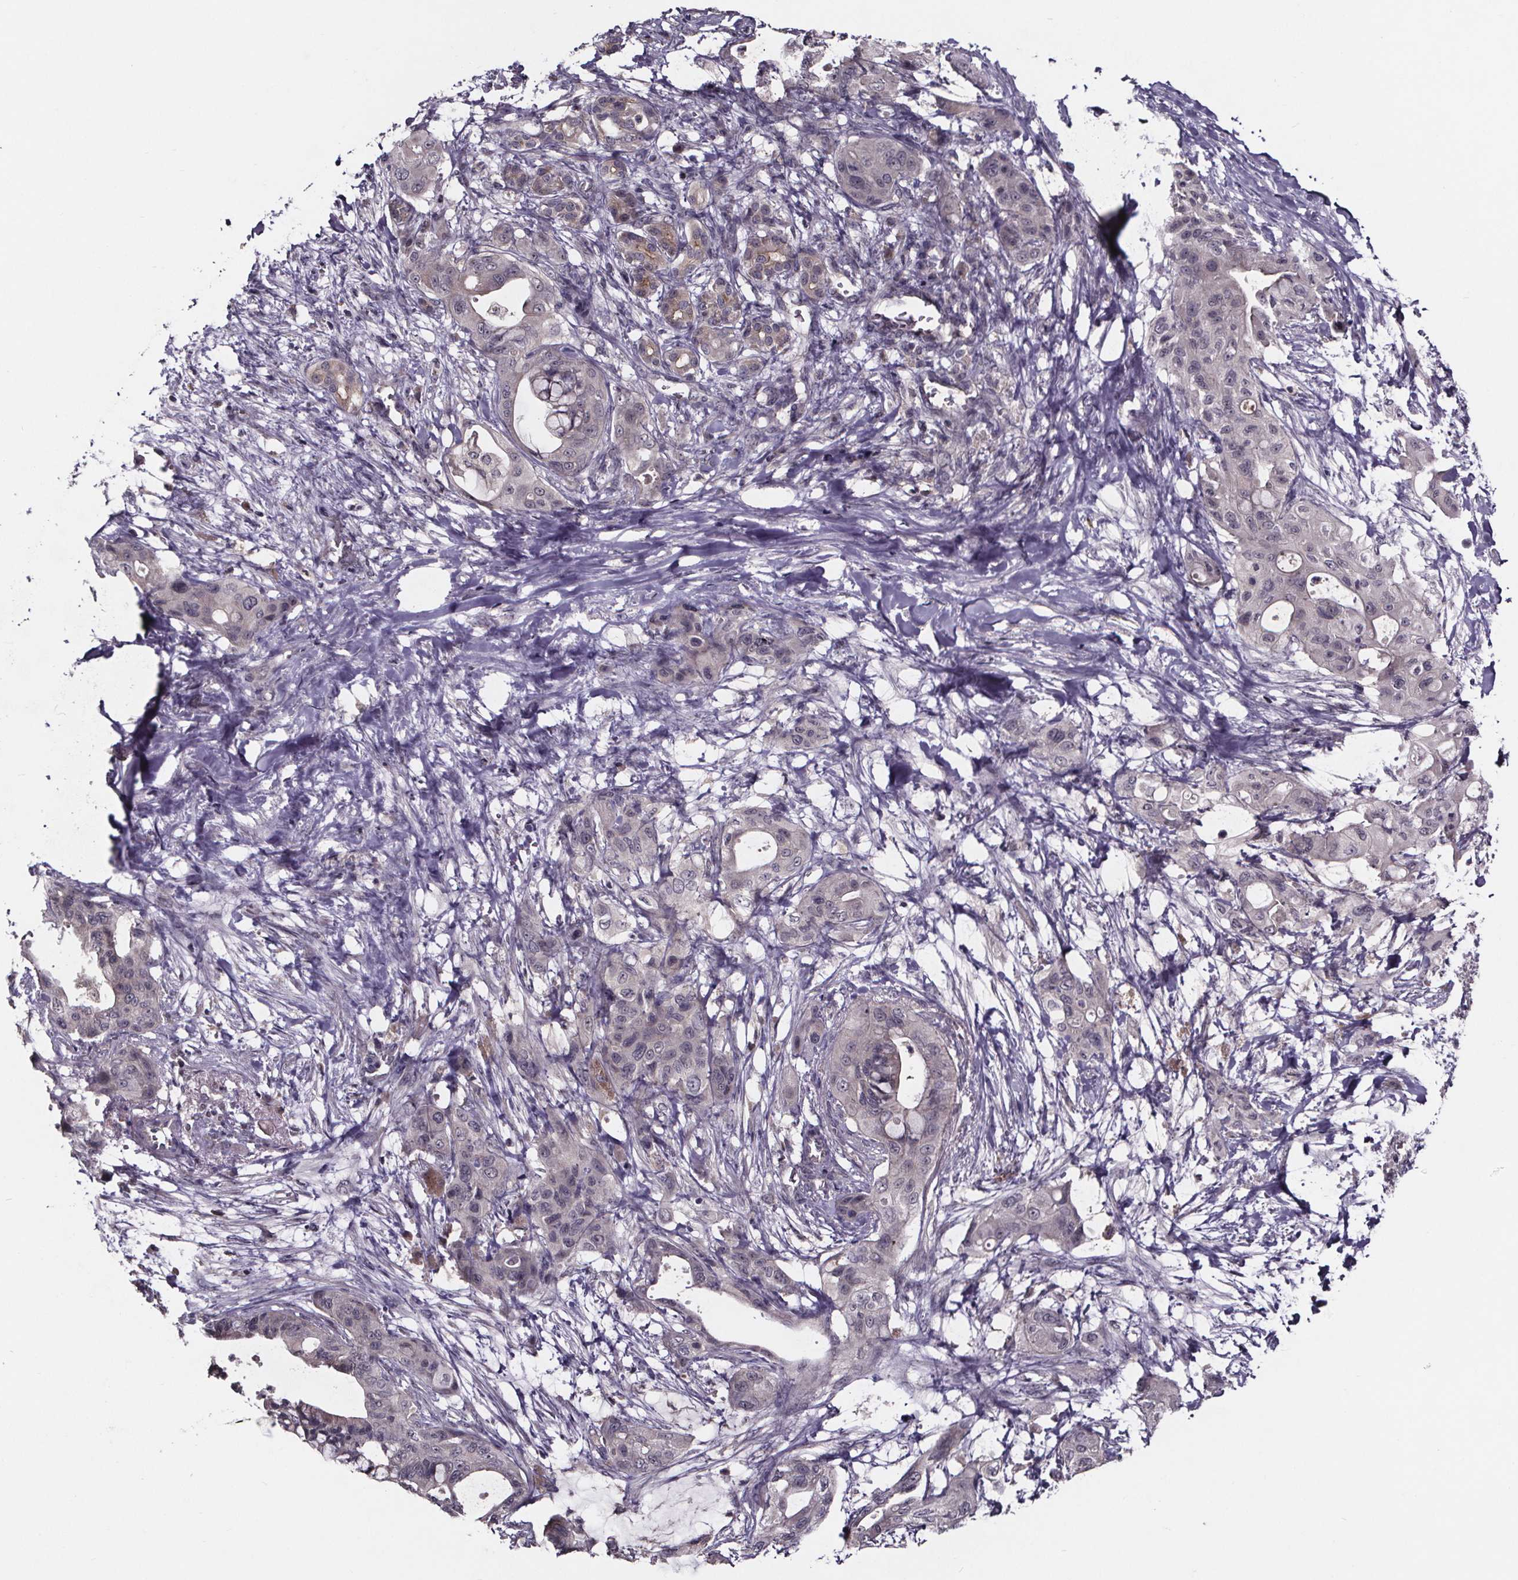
{"staining": {"intensity": "negative", "quantity": "none", "location": "none"}, "tissue": "pancreatic cancer", "cell_type": "Tumor cells", "image_type": "cancer", "snomed": [{"axis": "morphology", "description": "Adenocarcinoma, NOS"}, {"axis": "topography", "description": "Pancreas"}], "caption": "Protein analysis of pancreatic adenocarcinoma reveals no significant expression in tumor cells.", "gene": "SMIM1", "patient": {"sex": "male", "age": 71}}